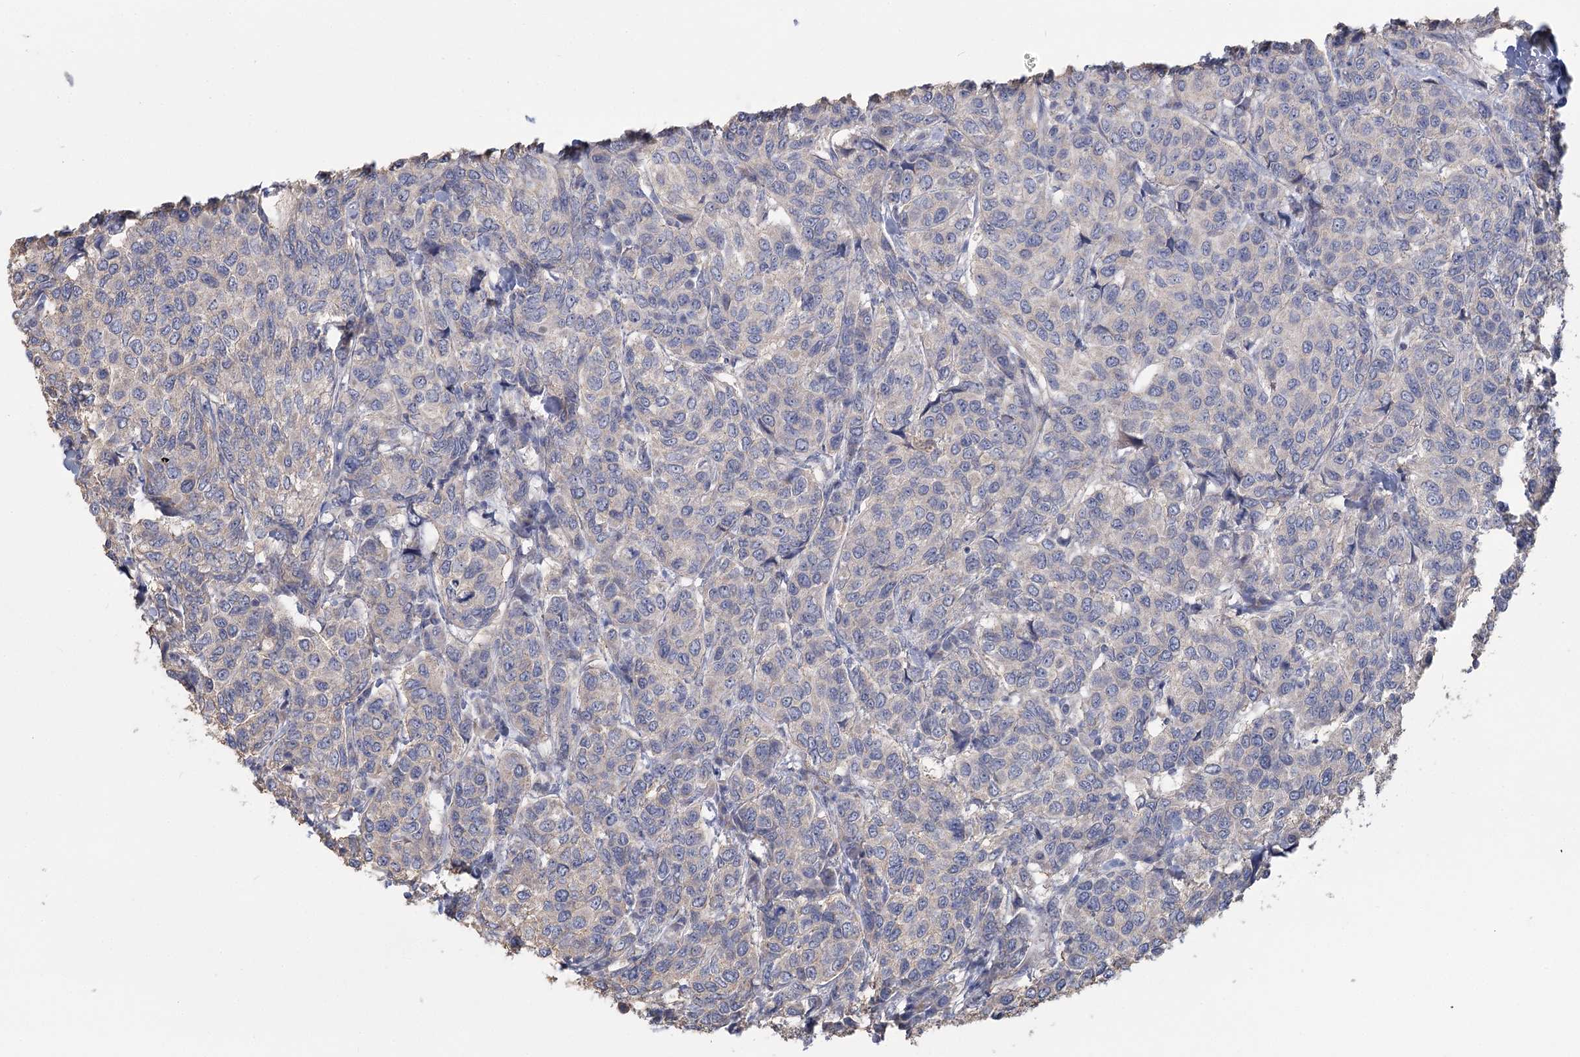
{"staining": {"intensity": "negative", "quantity": "none", "location": "none"}, "tissue": "breast cancer", "cell_type": "Tumor cells", "image_type": "cancer", "snomed": [{"axis": "morphology", "description": "Duct carcinoma"}, {"axis": "topography", "description": "Breast"}], "caption": "IHC histopathology image of neoplastic tissue: breast infiltrating ductal carcinoma stained with DAB reveals no significant protein staining in tumor cells.", "gene": "CNTLN", "patient": {"sex": "female", "age": 55}}